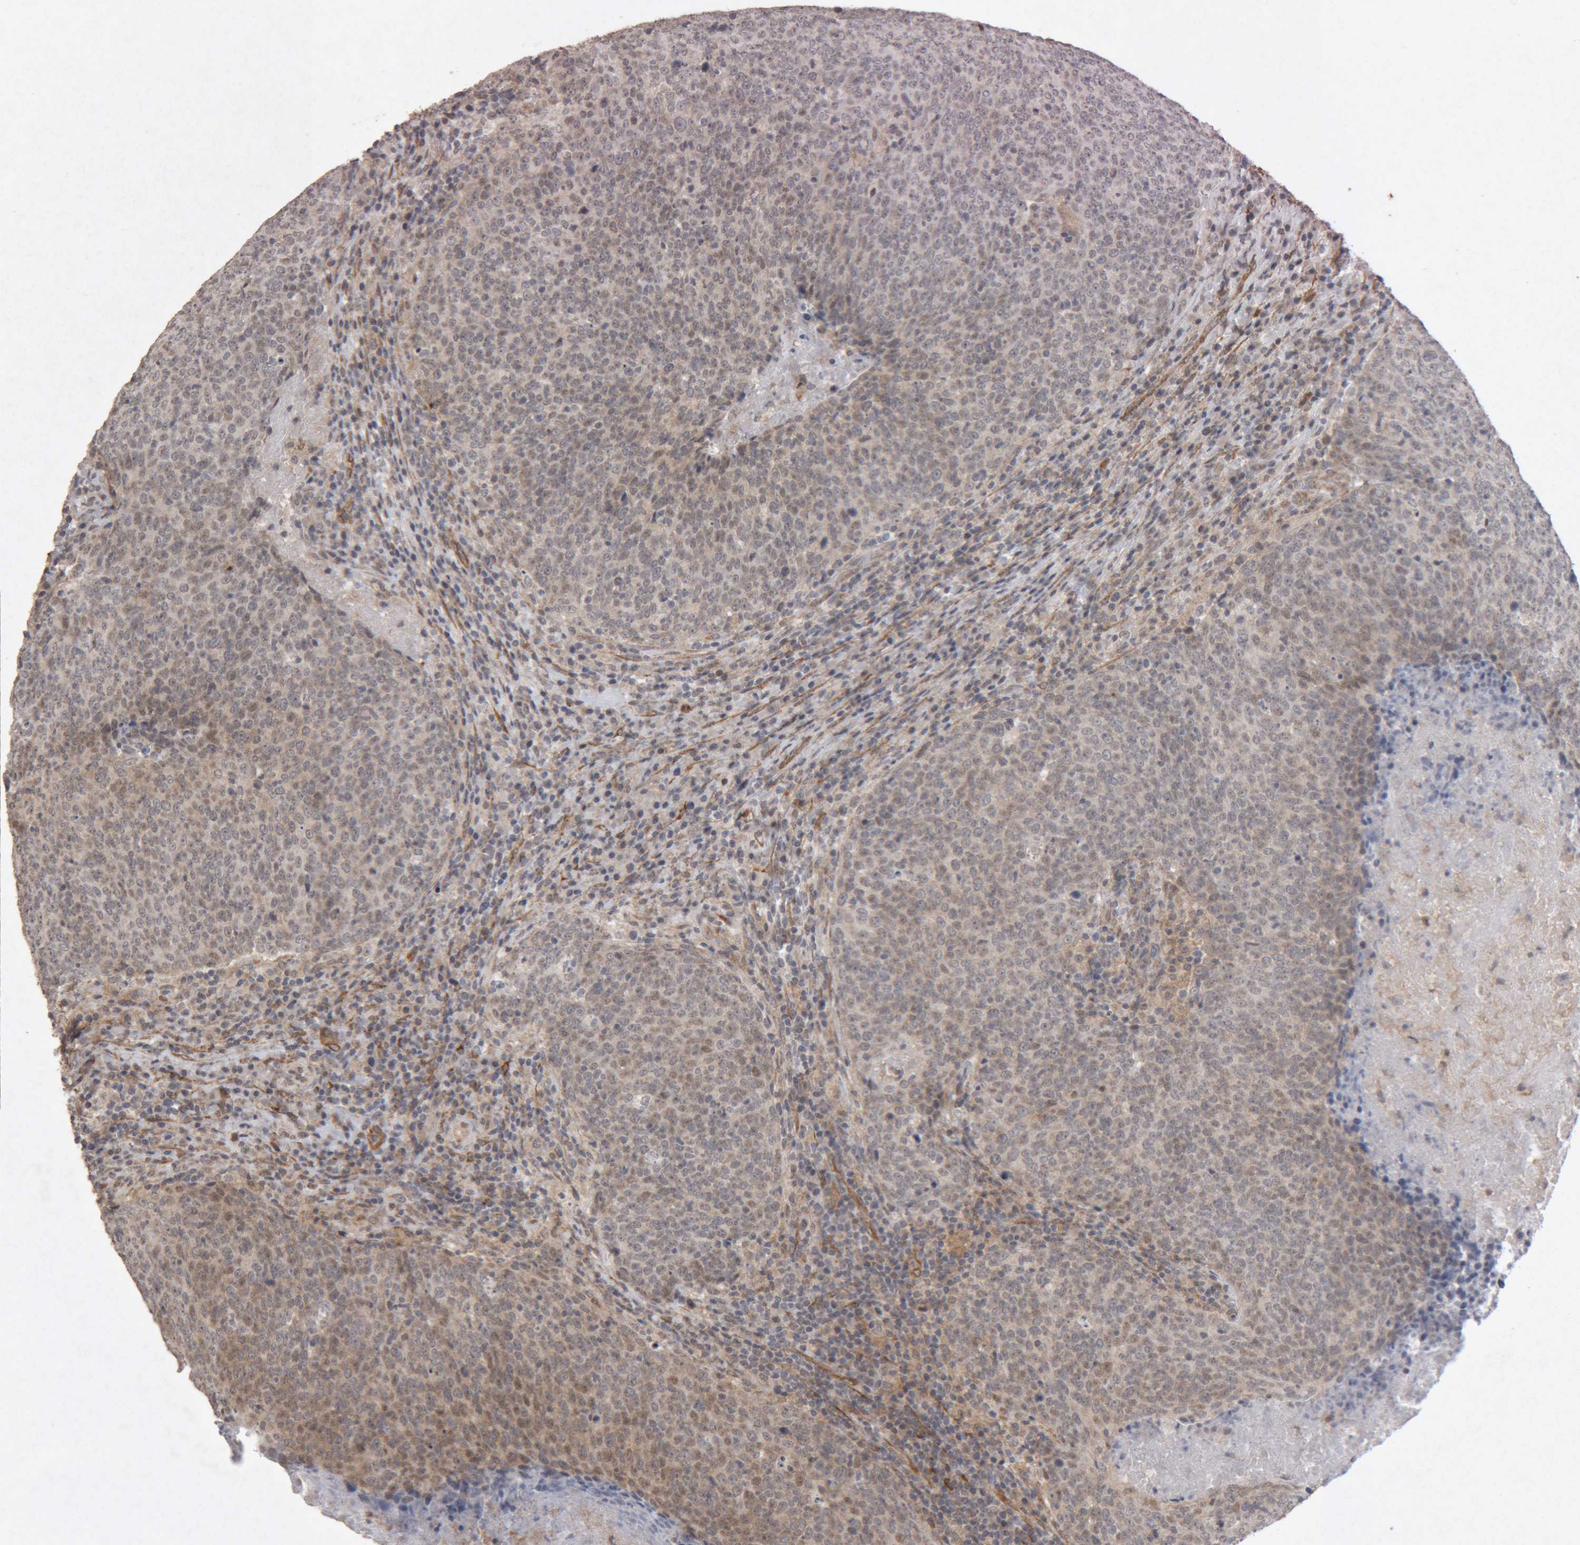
{"staining": {"intensity": "weak", "quantity": "25%-75%", "location": "cytoplasmic/membranous,nuclear"}, "tissue": "head and neck cancer", "cell_type": "Tumor cells", "image_type": "cancer", "snomed": [{"axis": "morphology", "description": "Squamous cell carcinoma, NOS"}, {"axis": "morphology", "description": "Squamous cell carcinoma, metastatic, NOS"}, {"axis": "topography", "description": "Lymph node"}, {"axis": "topography", "description": "Head-Neck"}], "caption": "A brown stain shows weak cytoplasmic/membranous and nuclear staining of a protein in human metastatic squamous cell carcinoma (head and neck) tumor cells. The staining was performed using DAB, with brown indicating positive protein expression. Nuclei are stained blue with hematoxylin.", "gene": "MEP1A", "patient": {"sex": "male", "age": 62}}